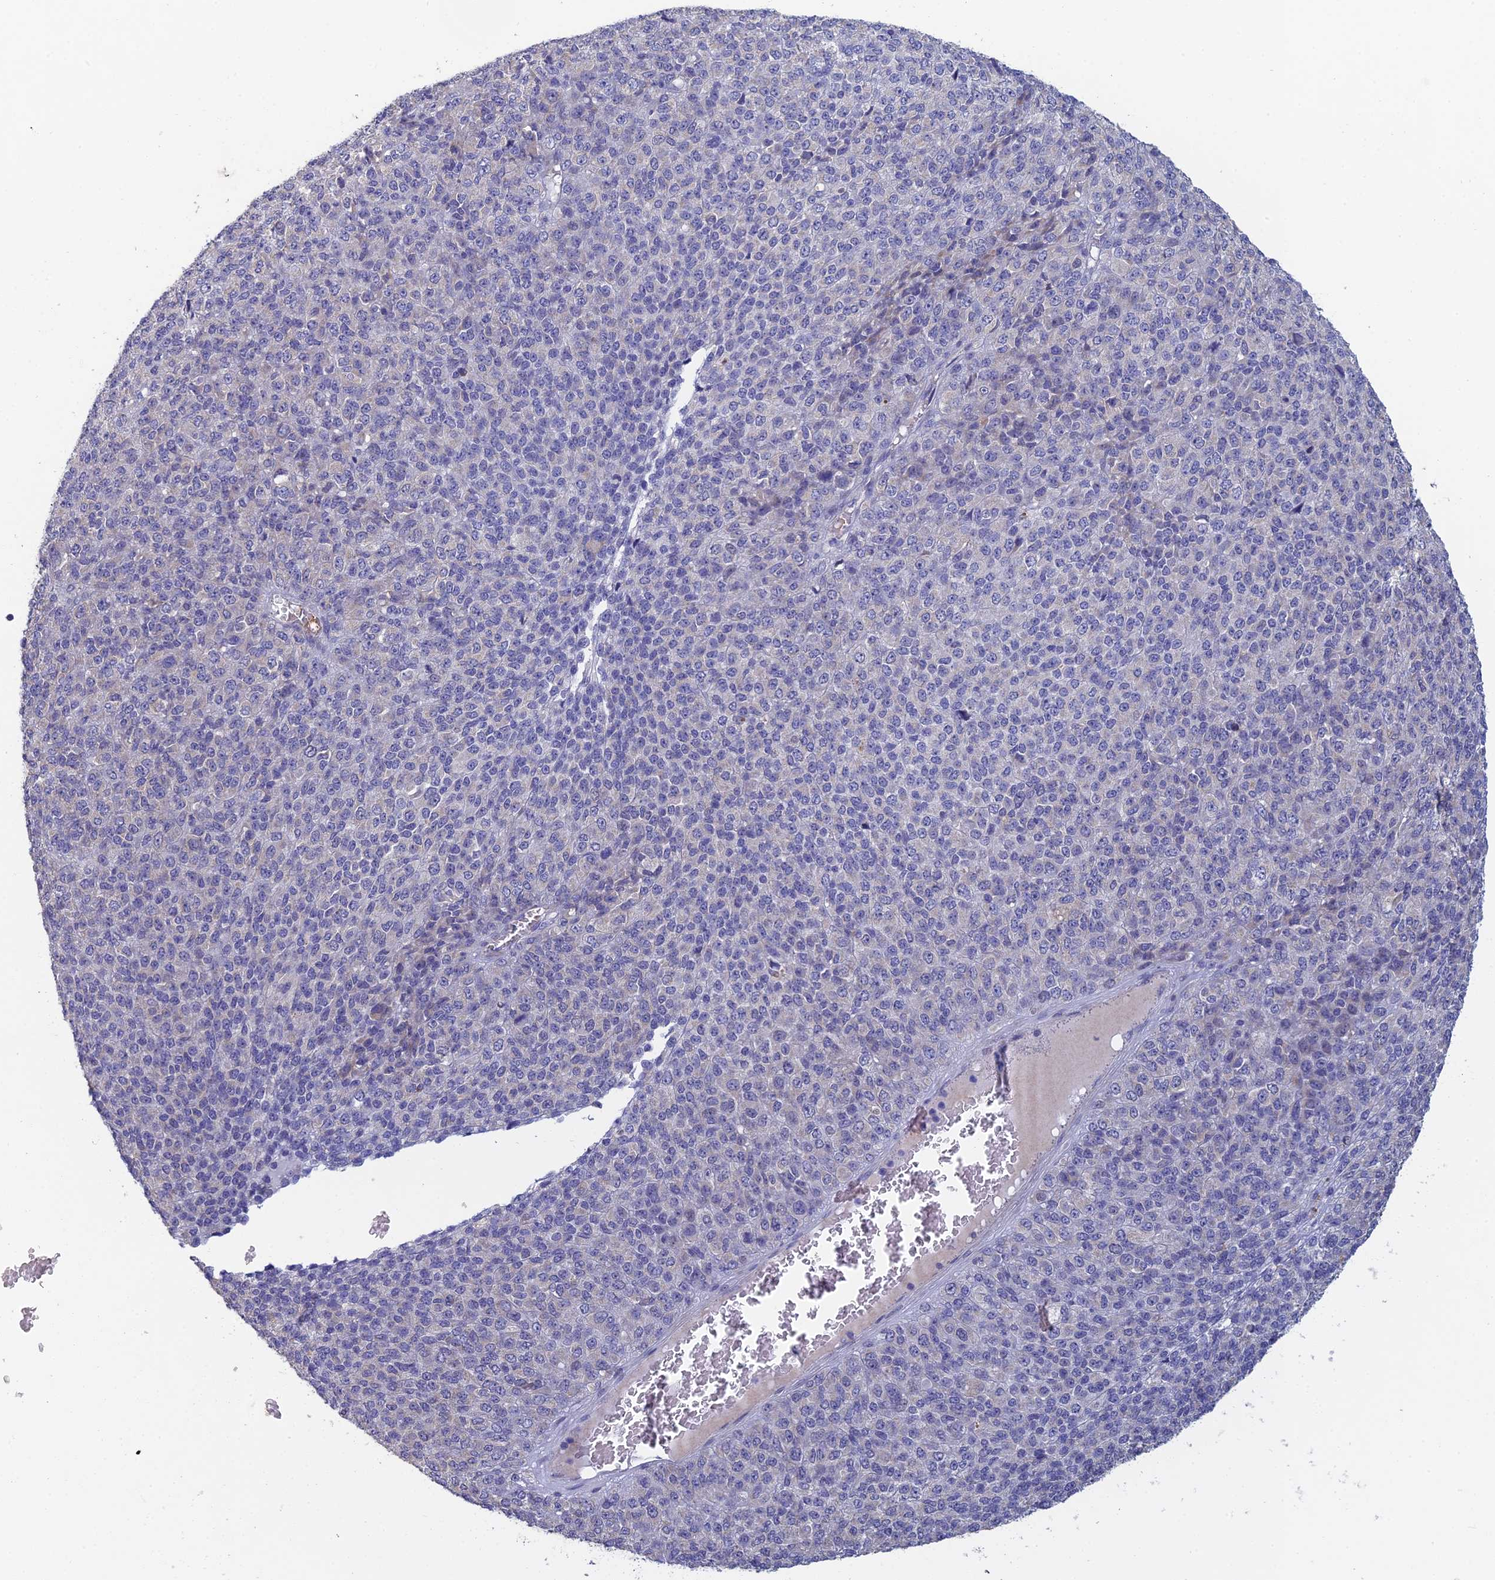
{"staining": {"intensity": "negative", "quantity": "none", "location": "none"}, "tissue": "melanoma", "cell_type": "Tumor cells", "image_type": "cancer", "snomed": [{"axis": "morphology", "description": "Malignant melanoma, Metastatic site"}, {"axis": "topography", "description": "Brain"}], "caption": "The immunohistochemistry (IHC) photomicrograph has no significant positivity in tumor cells of melanoma tissue.", "gene": "GIPC1", "patient": {"sex": "female", "age": 56}}